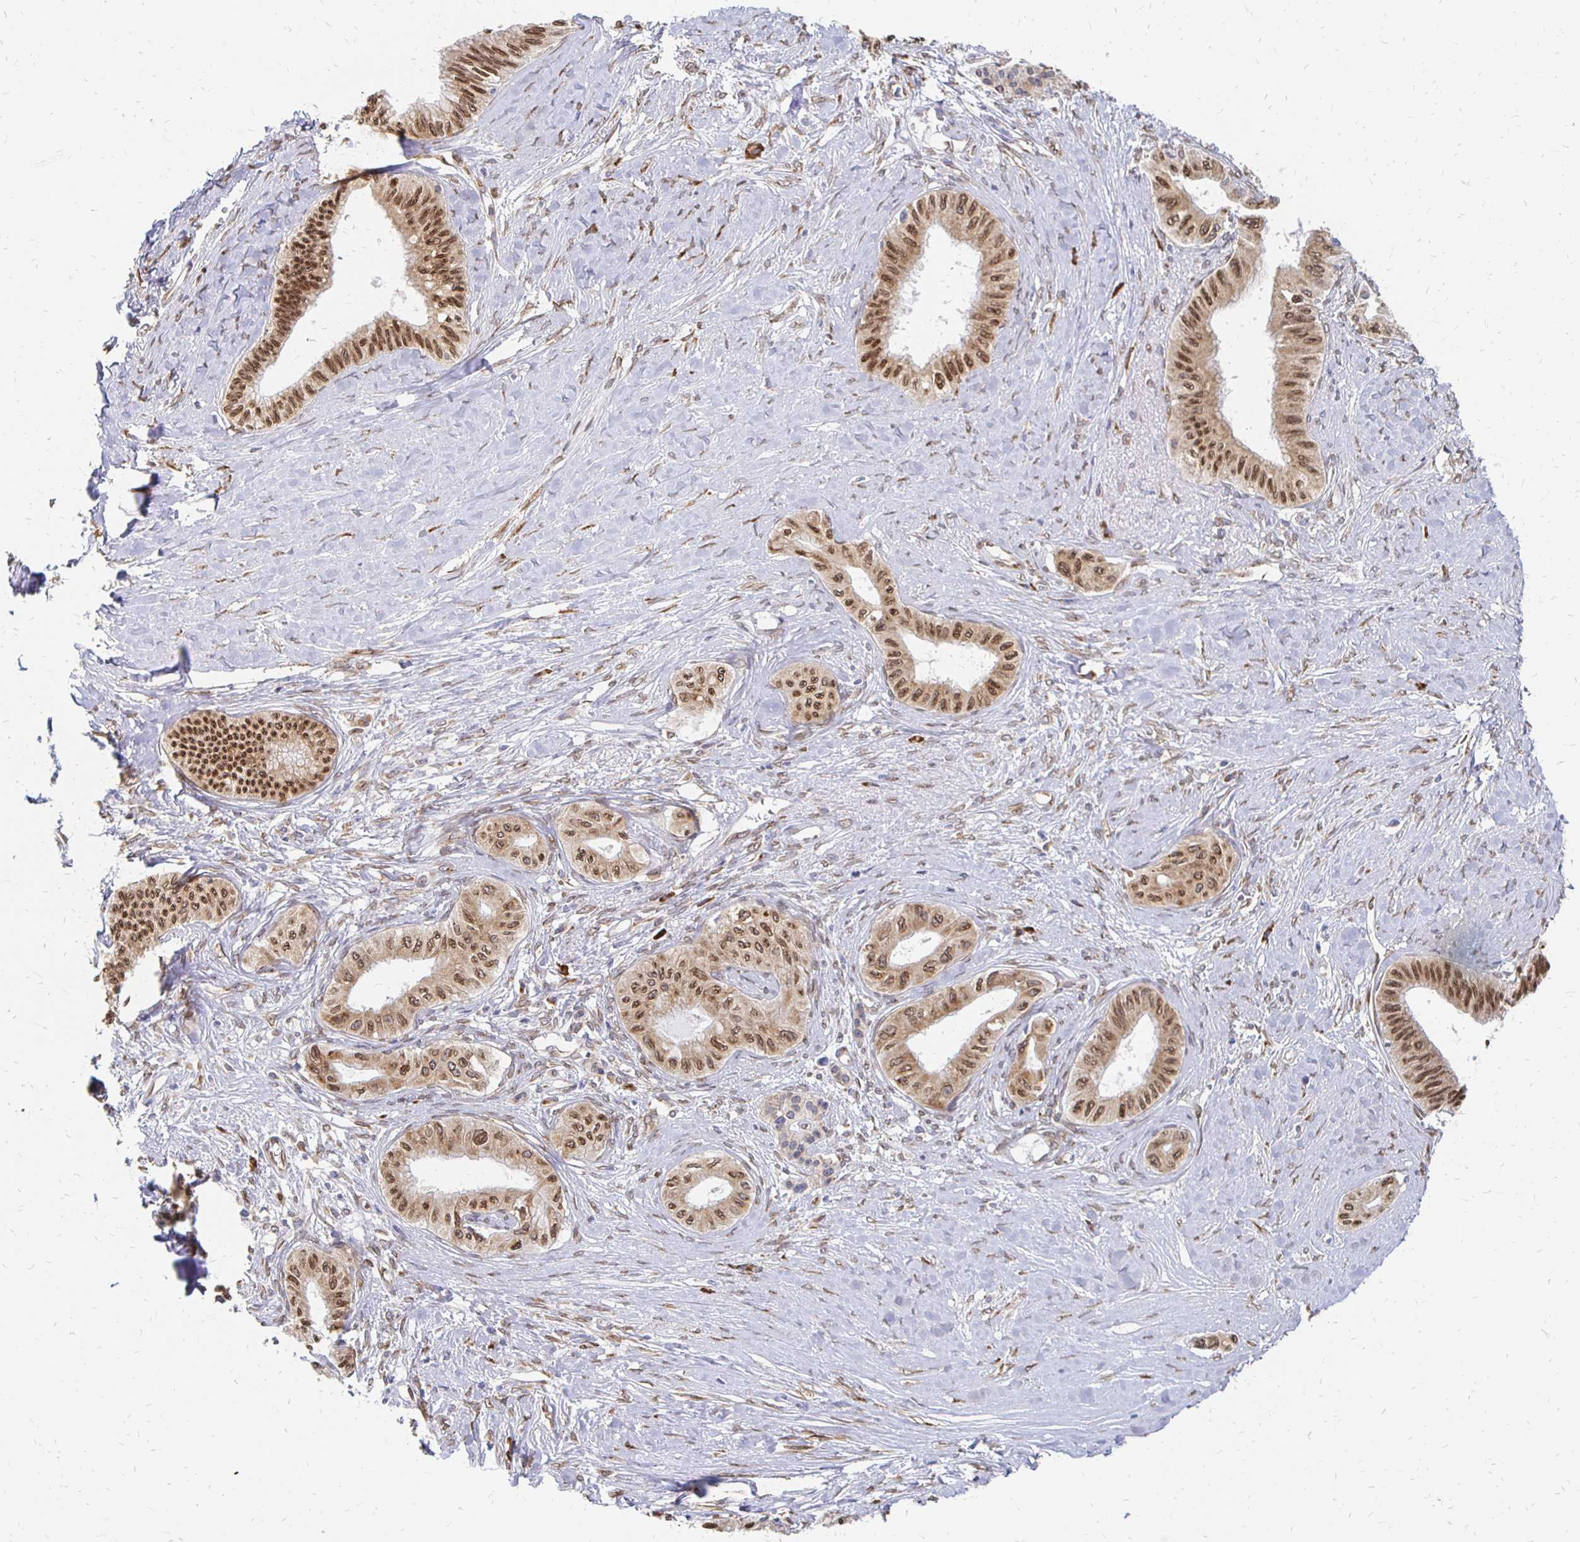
{"staining": {"intensity": "strong", "quantity": ">75%", "location": "cytoplasmic/membranous,nuclear"}, "tissue": "pancreatic cancer", "cell_type": "Tumor cells", "image_type": "cancer", "snomed": [{"axis": "morphology", "description": "Adenocarcinoma, NOS"}, {"axis": "topography", "description": "Pancreas"}], "caption": "Pancreatic cancer tissue exhibits strong cytoplasmic/membranous and nuclear positivity in approximately >75% of tumor cells, visualized by immunohistochemistry. (brown staining indicates protein expression, while blue staining denotes nuclei).", "gene": "PELI3", "patient": {"sex": "male", "age": 71}}